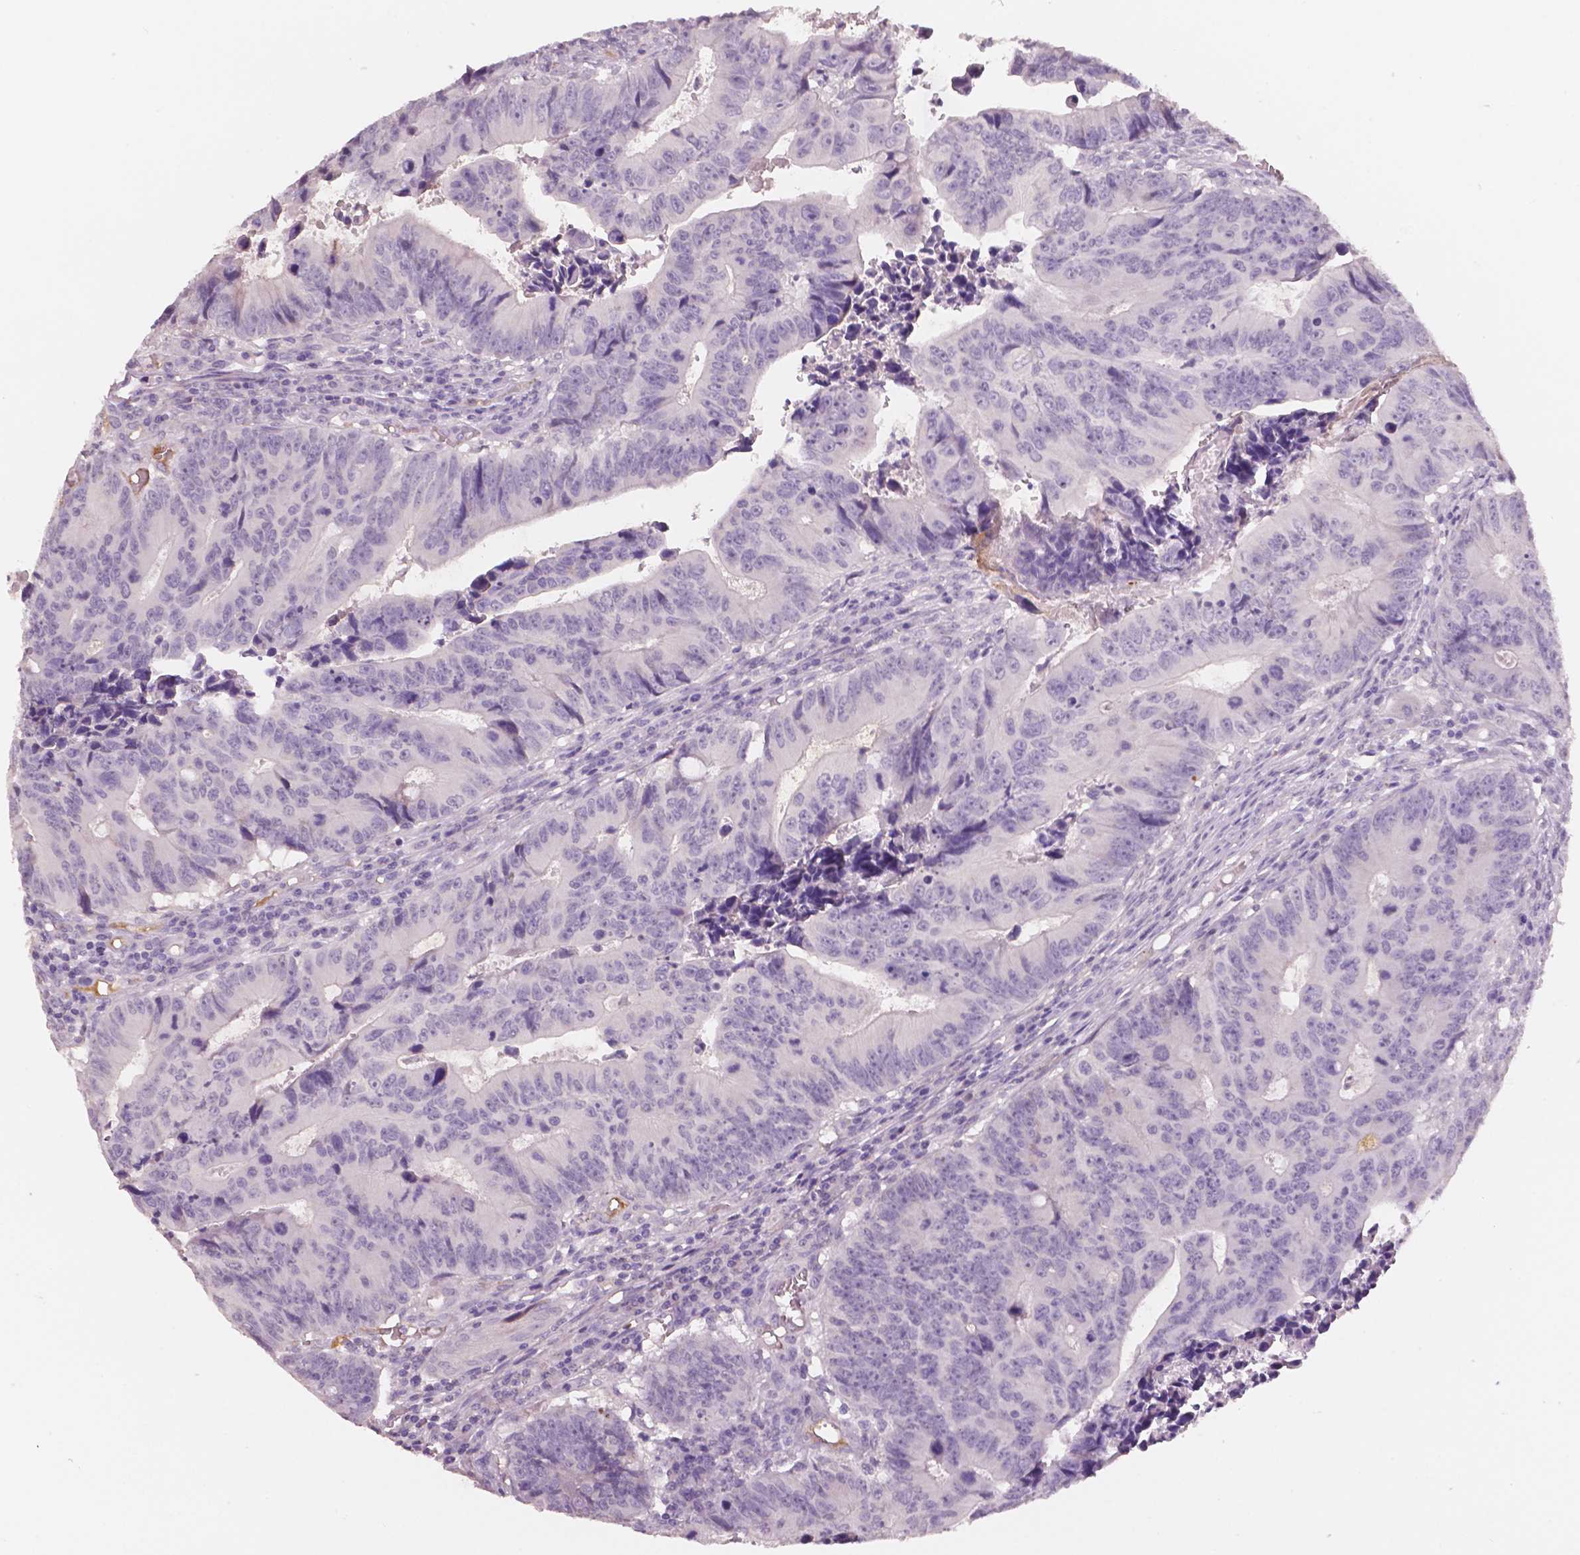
{"staining": {"intensity": "negative", "quantity": "none", "location": "none"}, "tissue": "colorectal cancer", "cell_type": "Tumor cells", "image_type": "cancer", "snomed": [{"axis": "morphology", "description": "Adenocarcinoma, NOS"}, {"axis": "topography", "description": "Colon"}], "caption": "Human adenocarcinoma (colorectal) stained for a protein using immunohistochemistry reveals no staining in tumor cells.", "gene": "APOA4", "patient": {"sex": "female", "age": 87}}